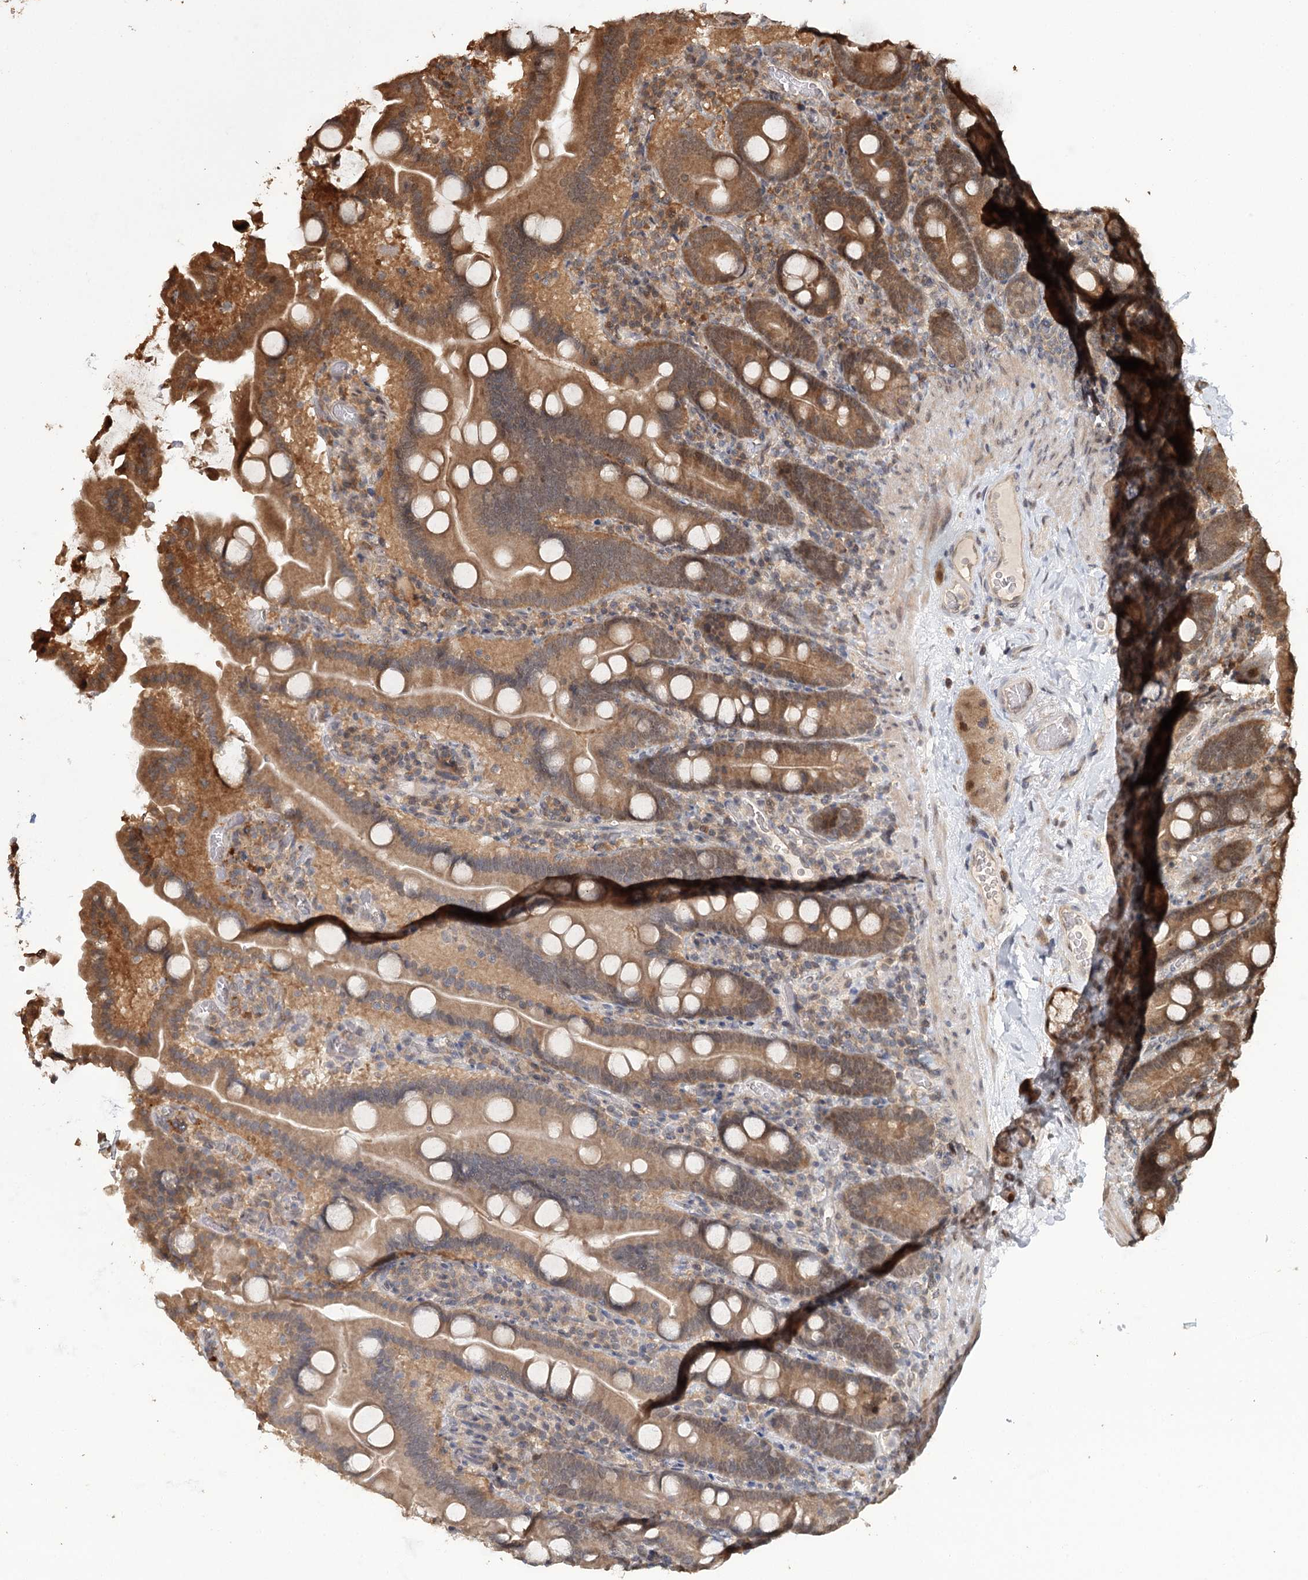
{"staining": {"intensity": "moderate", "quantity": ">75%", "location": "cytoplasmic/membranous"}, "tissue": "duodenum", "cell_type": "Glandular cells", "image_type": "normal", "snomed": [{"axis": "morphology", "description": "Normal tissue, NOS"}, {"axis": "topography", "description": "Duodenum"}], "caption": "Brown immunohistochemical staining in normal duodenum displays moderate cytoplasmic/membranous expression in about >75% of glandular cells.", "gene": "N6AMT1", "patient": {"sex": "male", "age": 55}}